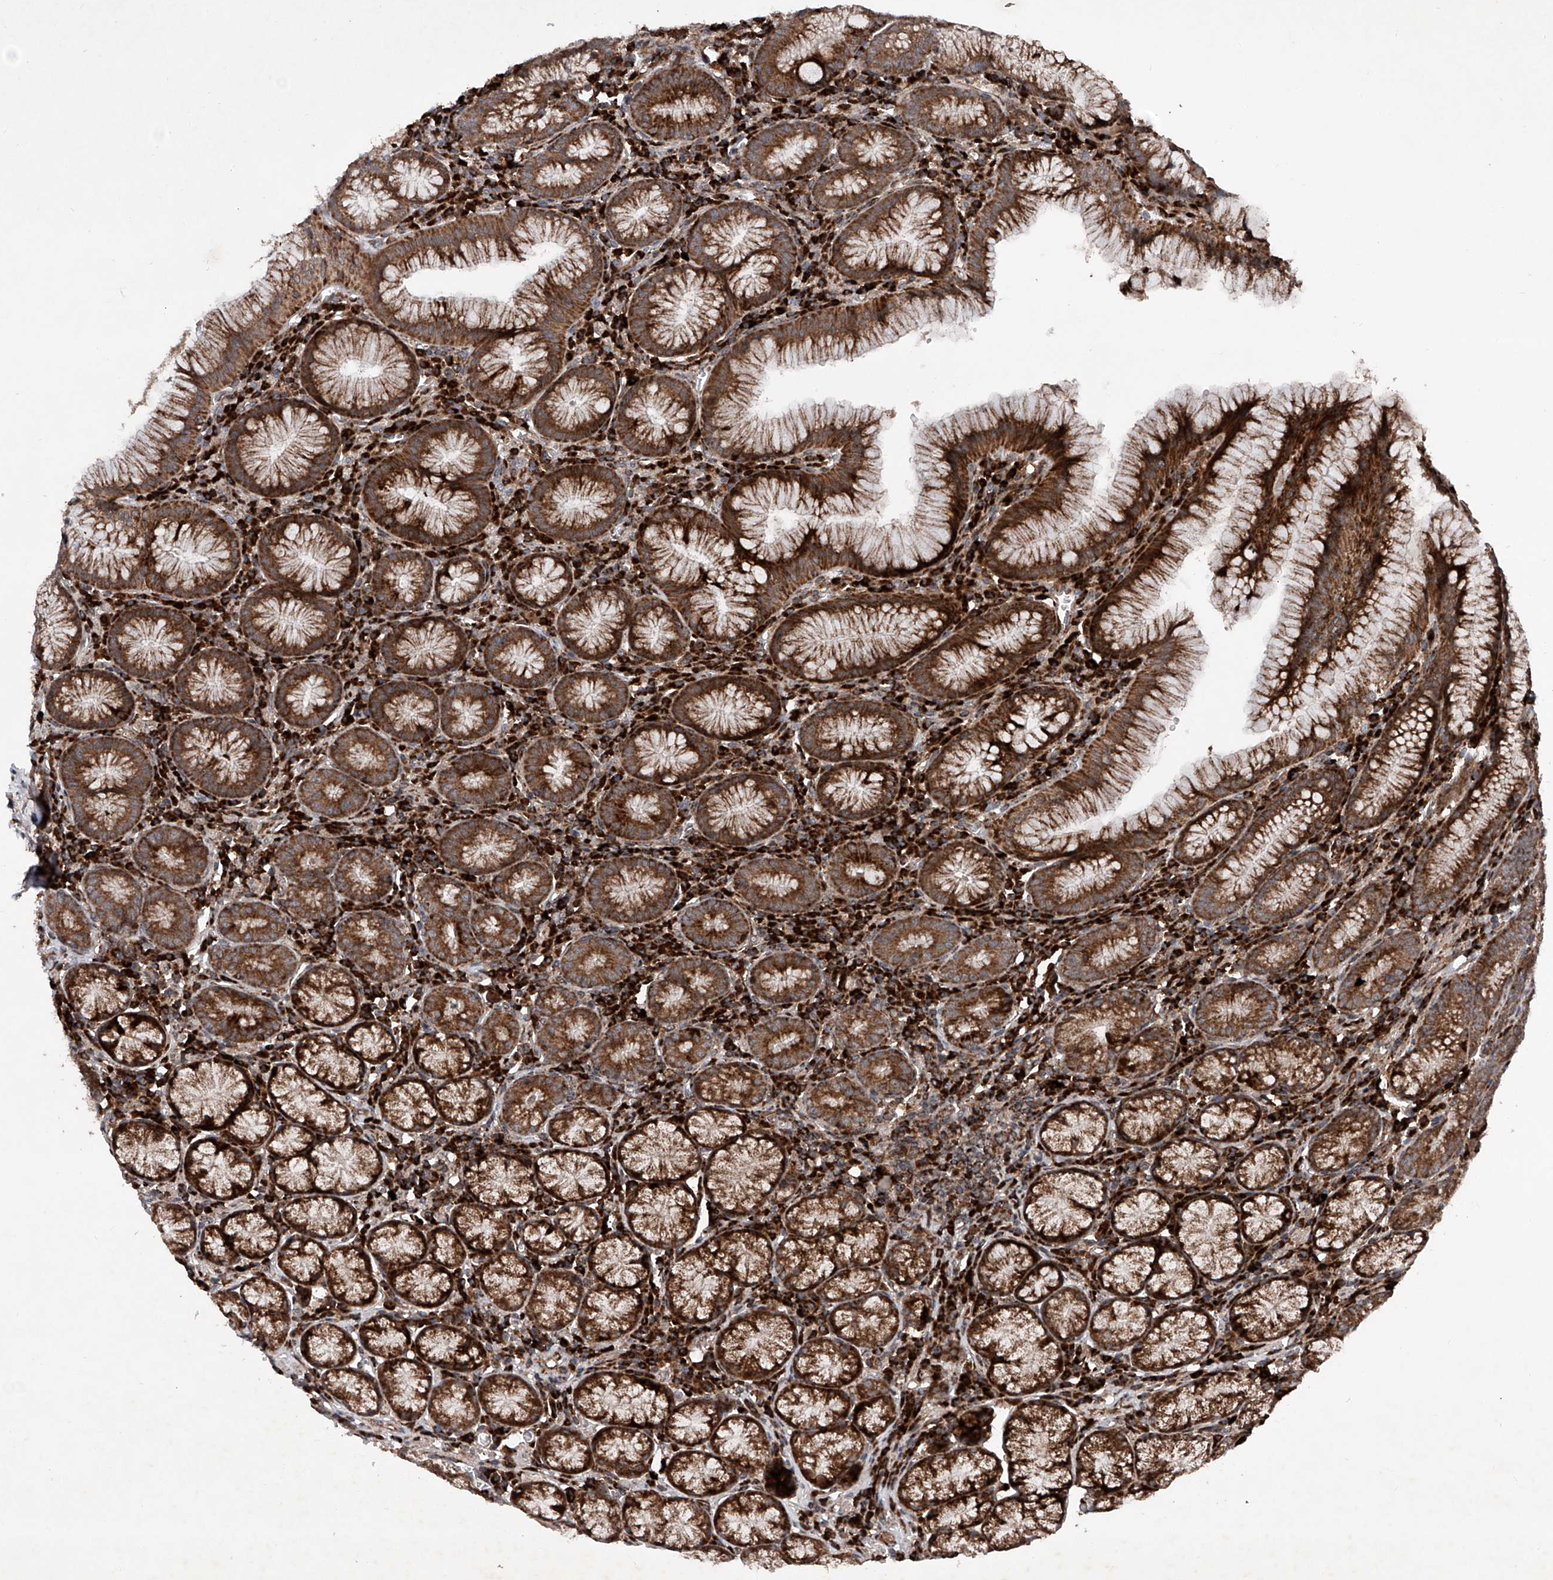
{"staining": {"intensity": "strong", "quantity": ">75%", "location": "cytoplasmic/membranous"}, "tissue": "stomach", "cell_type": "Glandular cells", "image_type": "normal", "snomed": [{"axis": "morphology", "description": "Normal tissue, NOS"}, {"axis": "topography", "description": "Stomach"}], "caption": "High-magnification brightfield microscopy of normal stomach stained with DAB (3,3'-diaminobenzidine) (brown) and counterstained with hematoxylin (blue). glandular cells exhibit strong cytoplasmic/membranous expression is seen in approximately>75% of cells.", "gene": "DAD1", "patient": {"sex": "male", "age": 55}}